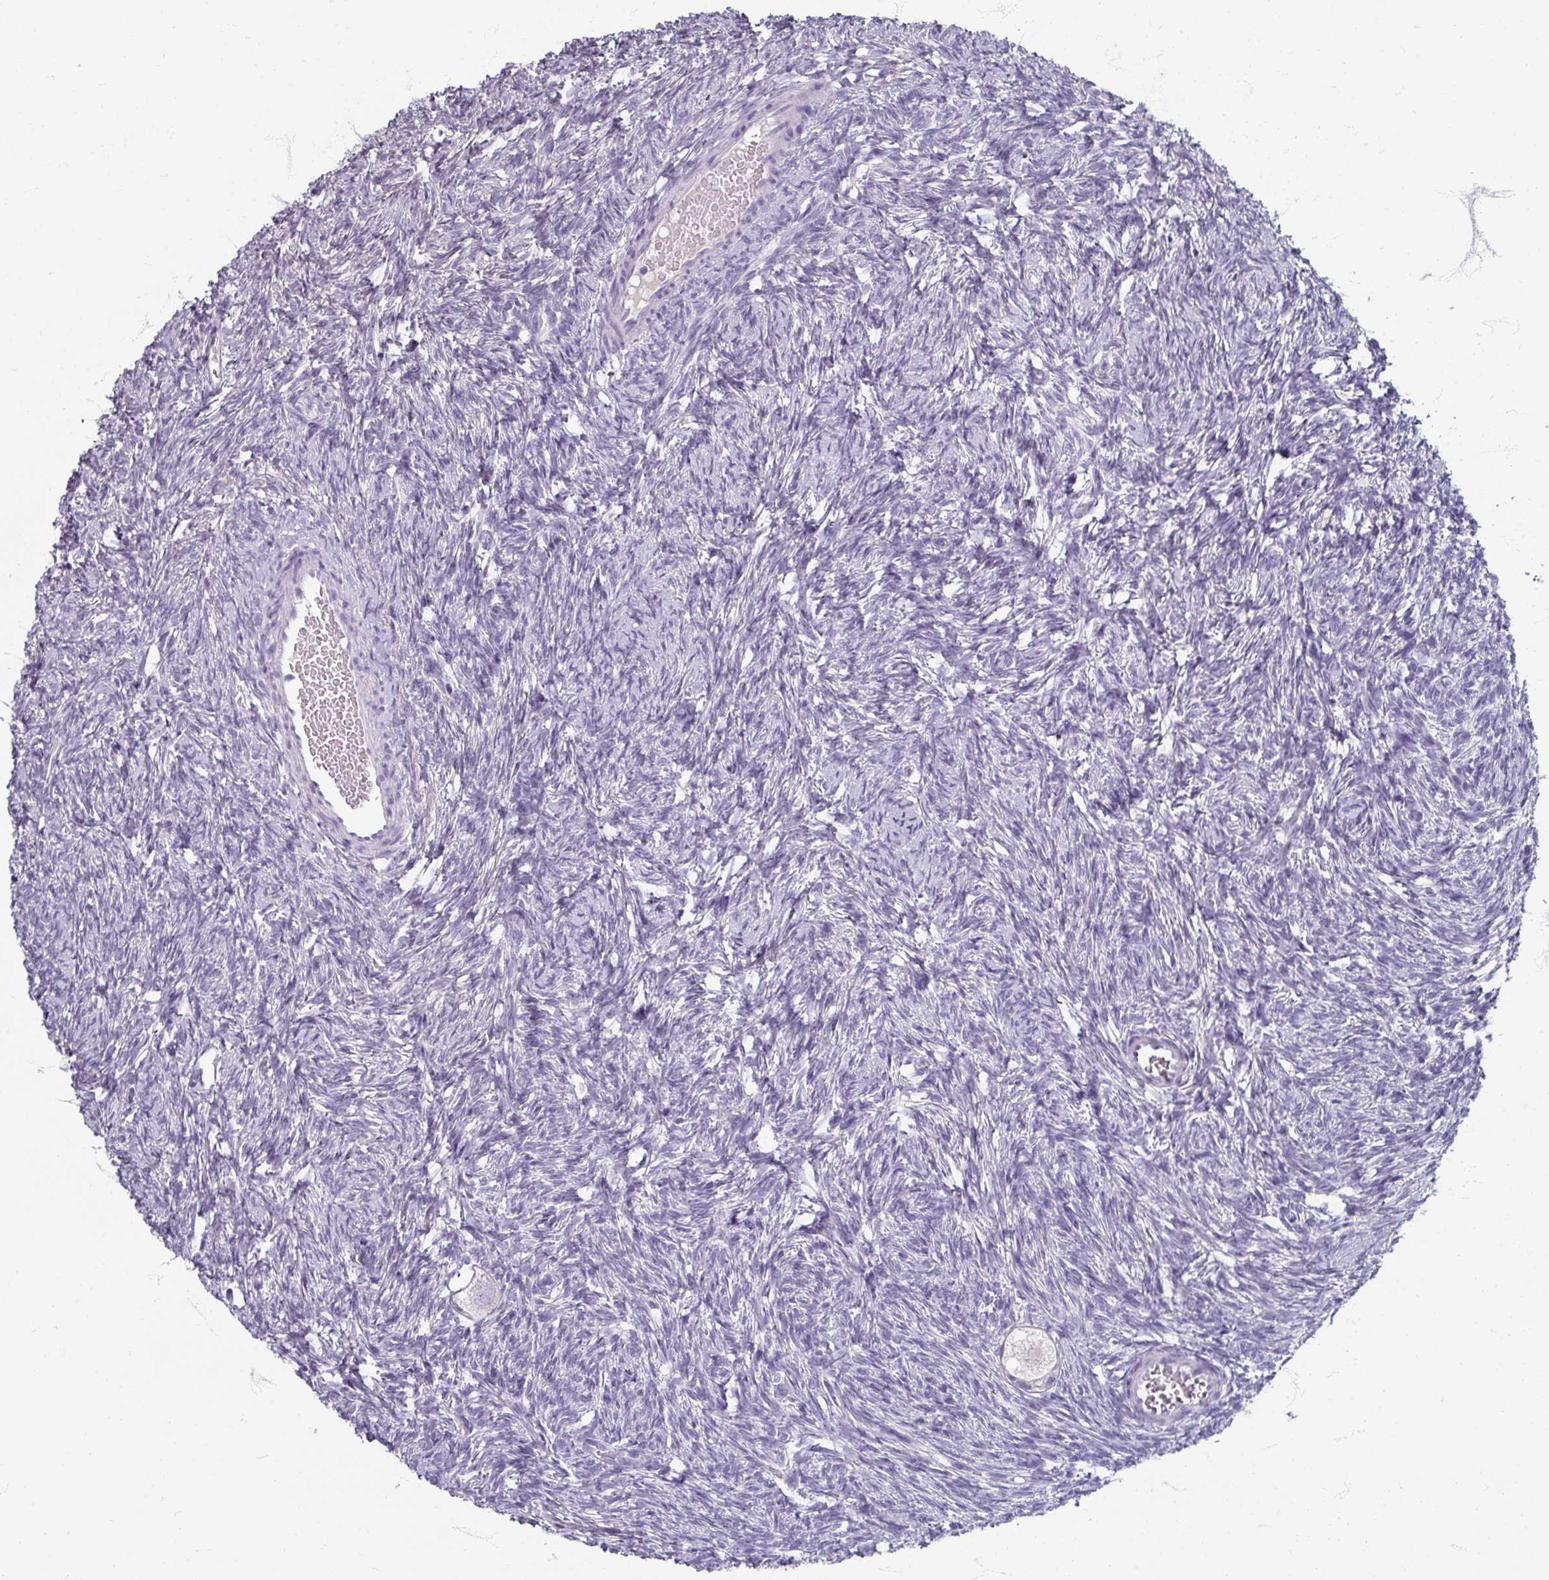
{"staining": {"intensity": "negative", "quantity": "none", "location": "none"}, "tissue": "ovary", "cell_type": "Follicle cells", "image_type": "normal", "snomed": [{"axis": "morphology", "description": "Normal tissue, NOS"}, {"axis": "topography", "description": "Ovary"}], "caption": "Immunohistochemical staining of unremarkable human ovary displays no significant positivity in follicle cells.", "gene": "ZNF878", "patient": {"sex": "female", "age": 33}}